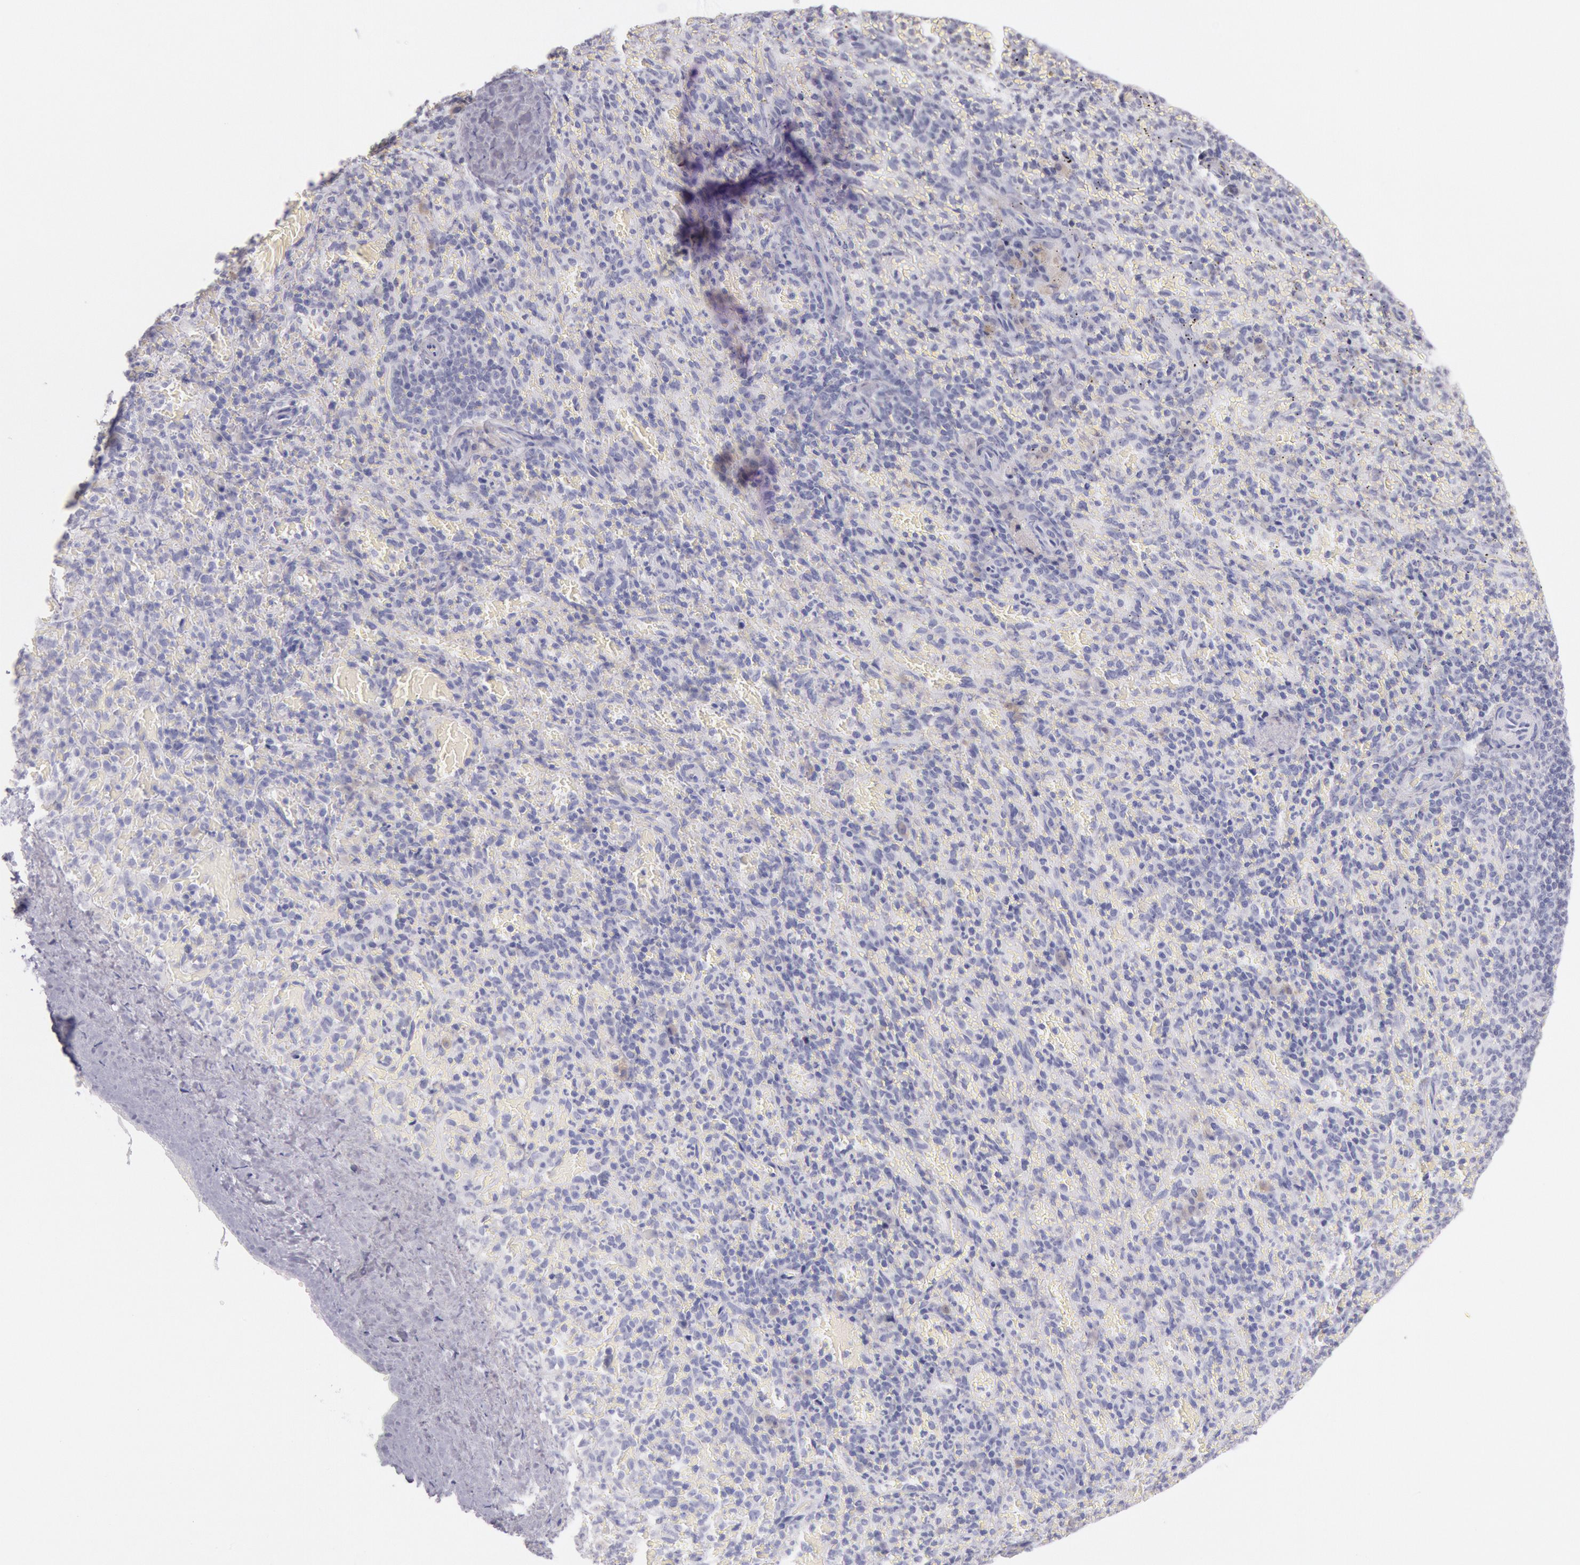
{"staining": {"intensity": "negative", "quantity": "none", "location": "none"}, "tissue": "spleen", "cell_type": "Cells in red pulp", "image_type": "normal", "snomed": [{"axis": "morphology", "description": "Normal tissue, NOS"}, {"axis": "topography", "description": "Spleen"}], "caption": "IHC photomicrograph of benign spleen: human spleen stained with DAB (3,3'-diaminobenzidine) shows no significant protein staining in cells in red pulp.", "gene": "EGFR", "patient": {"sex": "female", "age": 50}}